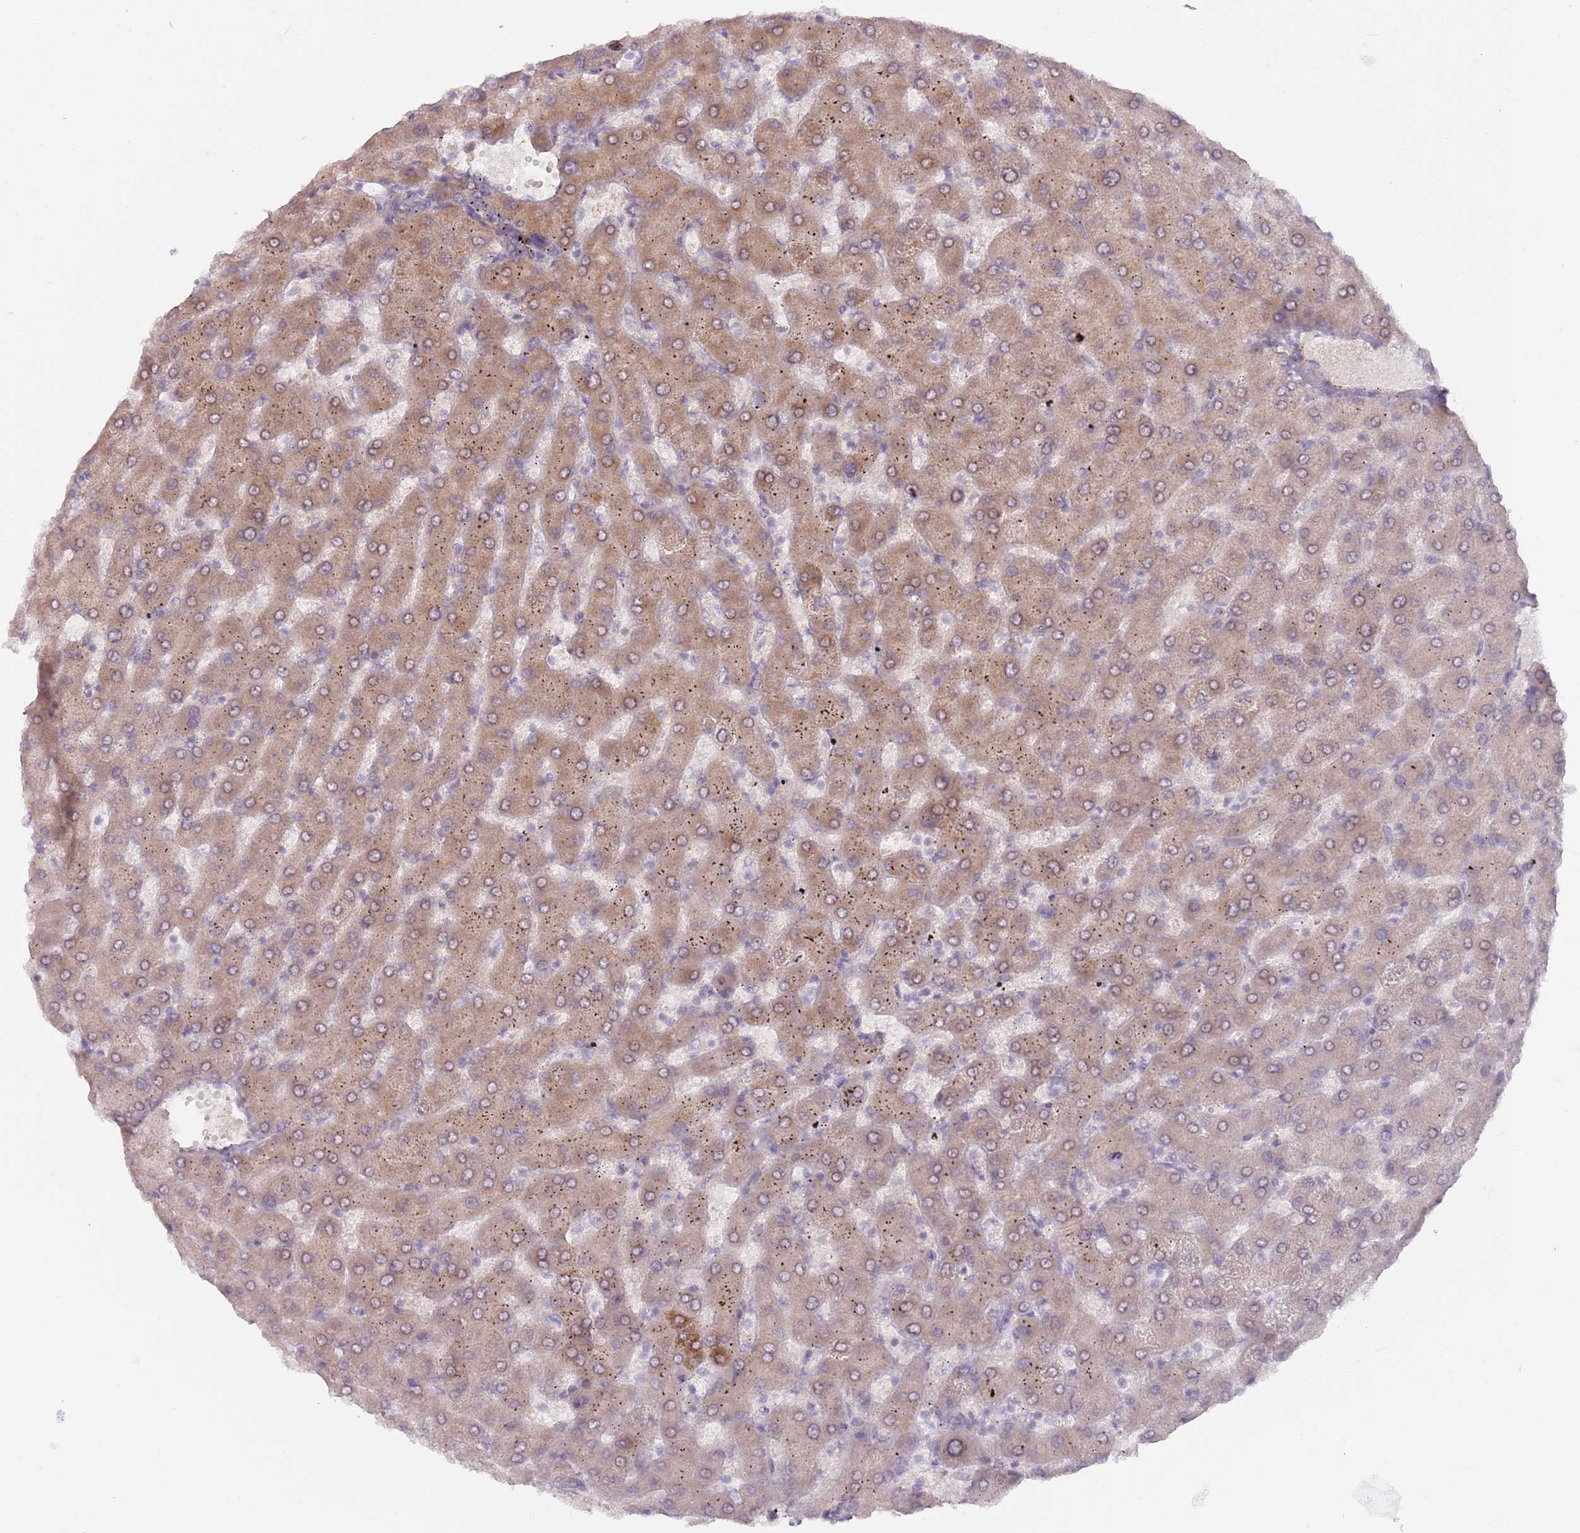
{"staining": {"intensity": "negative", "quantity": "none", "location": "none"}, "tissue": "liver", "cell_type": "Cholangiocytes", "image_type": "normal", "snomed": [{"axis": "morphology", "description": "Normal tissue, NOS"}, {"axis": "topography", "description": "Liver"}], "caption": "Photomicrograph shows no significant protein staining in cholangiocytes of unremarkable liver. (DAB immunohistochemistry (IHC) with hematoxylin counter stain).", "gene": "LDHD", "patient": {"sex": "female", "age": 63}}